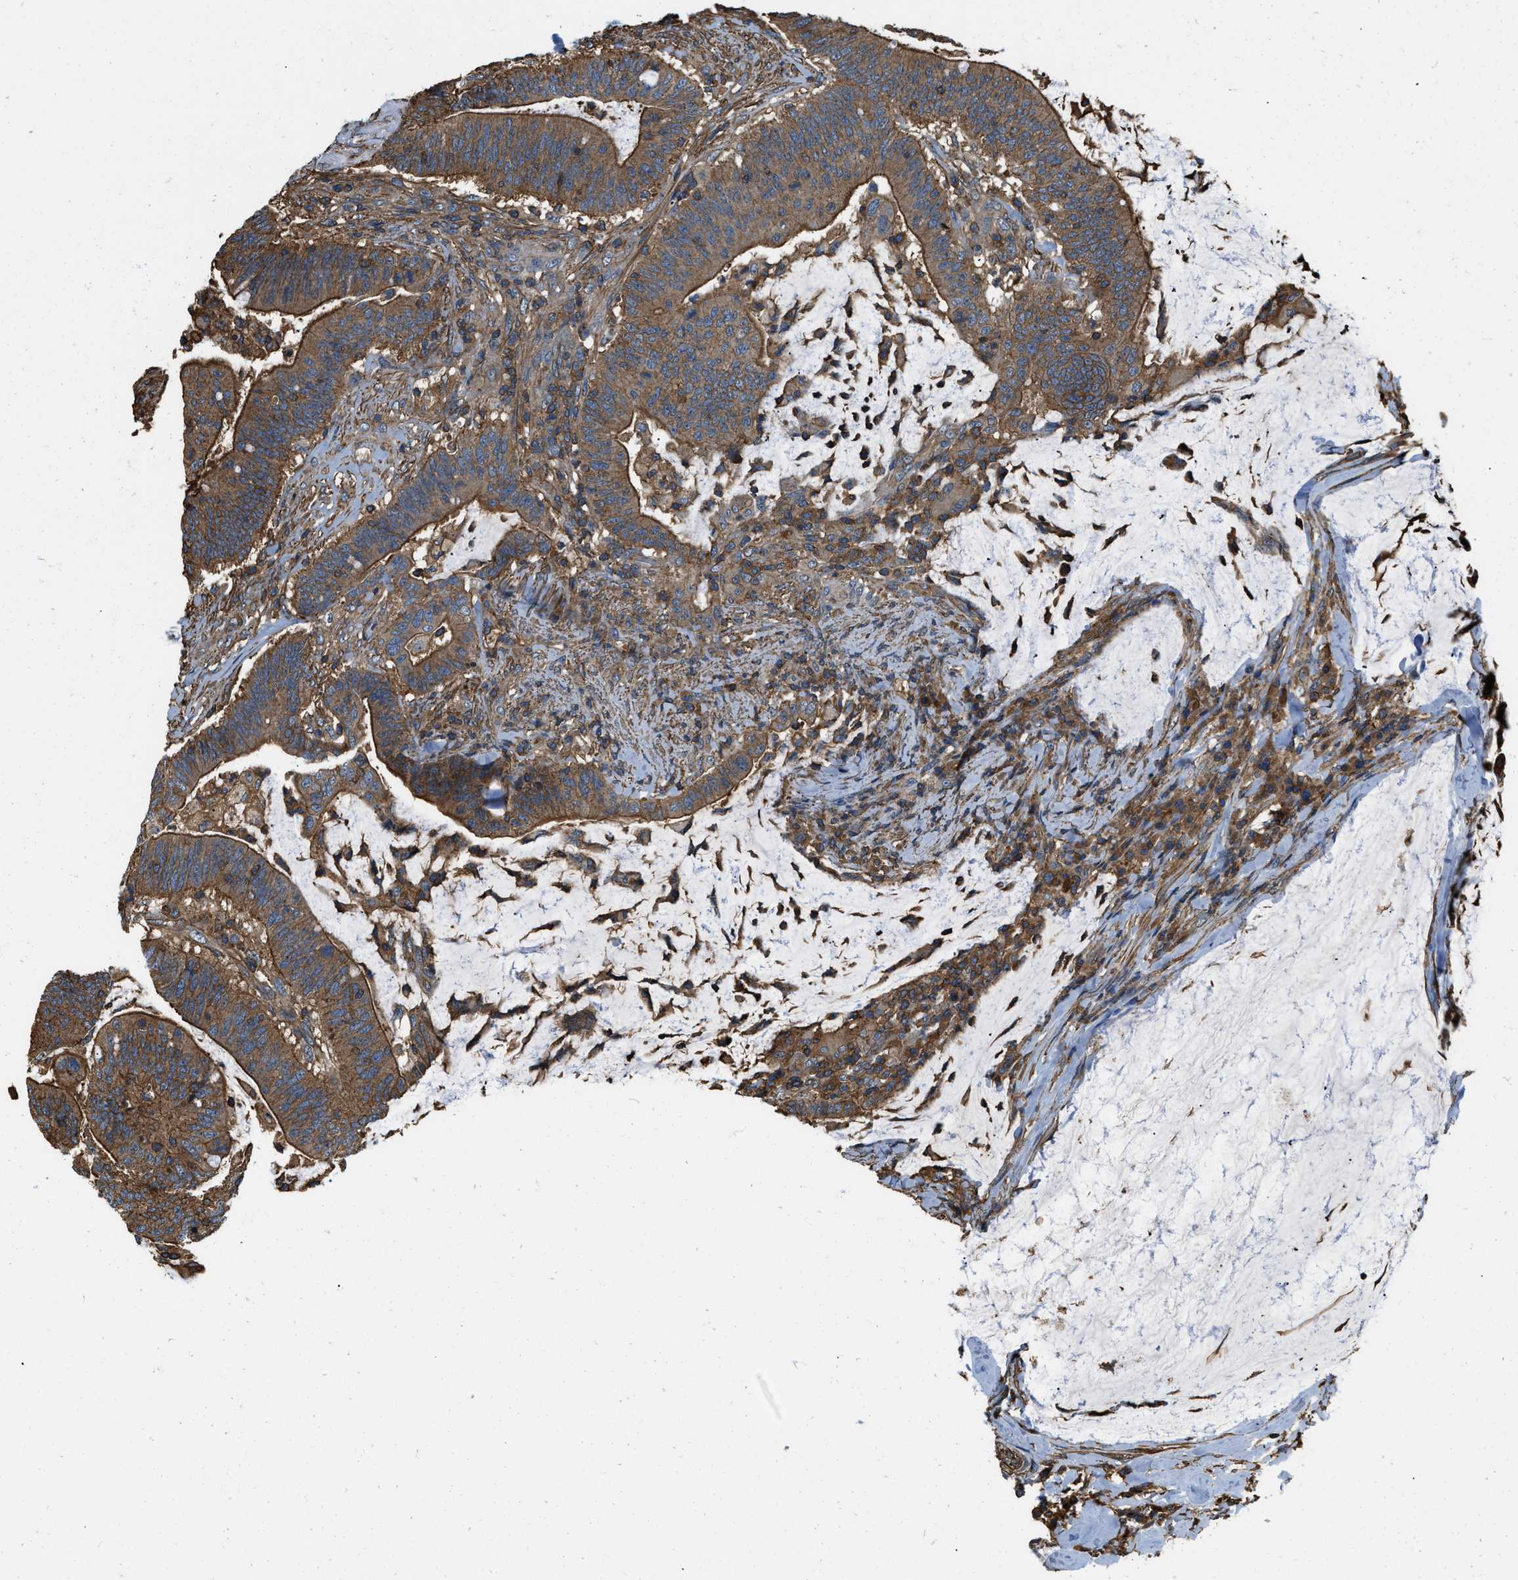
{"staining": {"intensity": "moderate", "quantity": ">75%", "location": "cytoplasmic/membranous"}, "tissue": "colorectal cancer", "cell_type": "Tumor cells", "image_type": "cancer", "snomed": [{"axis": "morphology", "description": "Normal tissue, NOS"}, {"axis": "morphology", "description": "Adenocarcinoma, NOS"}, {"axis": "topography", "description": "Colon"}], "caption": "Protein expression analysis of human colorectal cancer reveals moderate cytoplasmic/membranous positivity in about >75% of tumor cells.", "gene": "YARS1", "patient": {"sex": "female", "age": 66}}